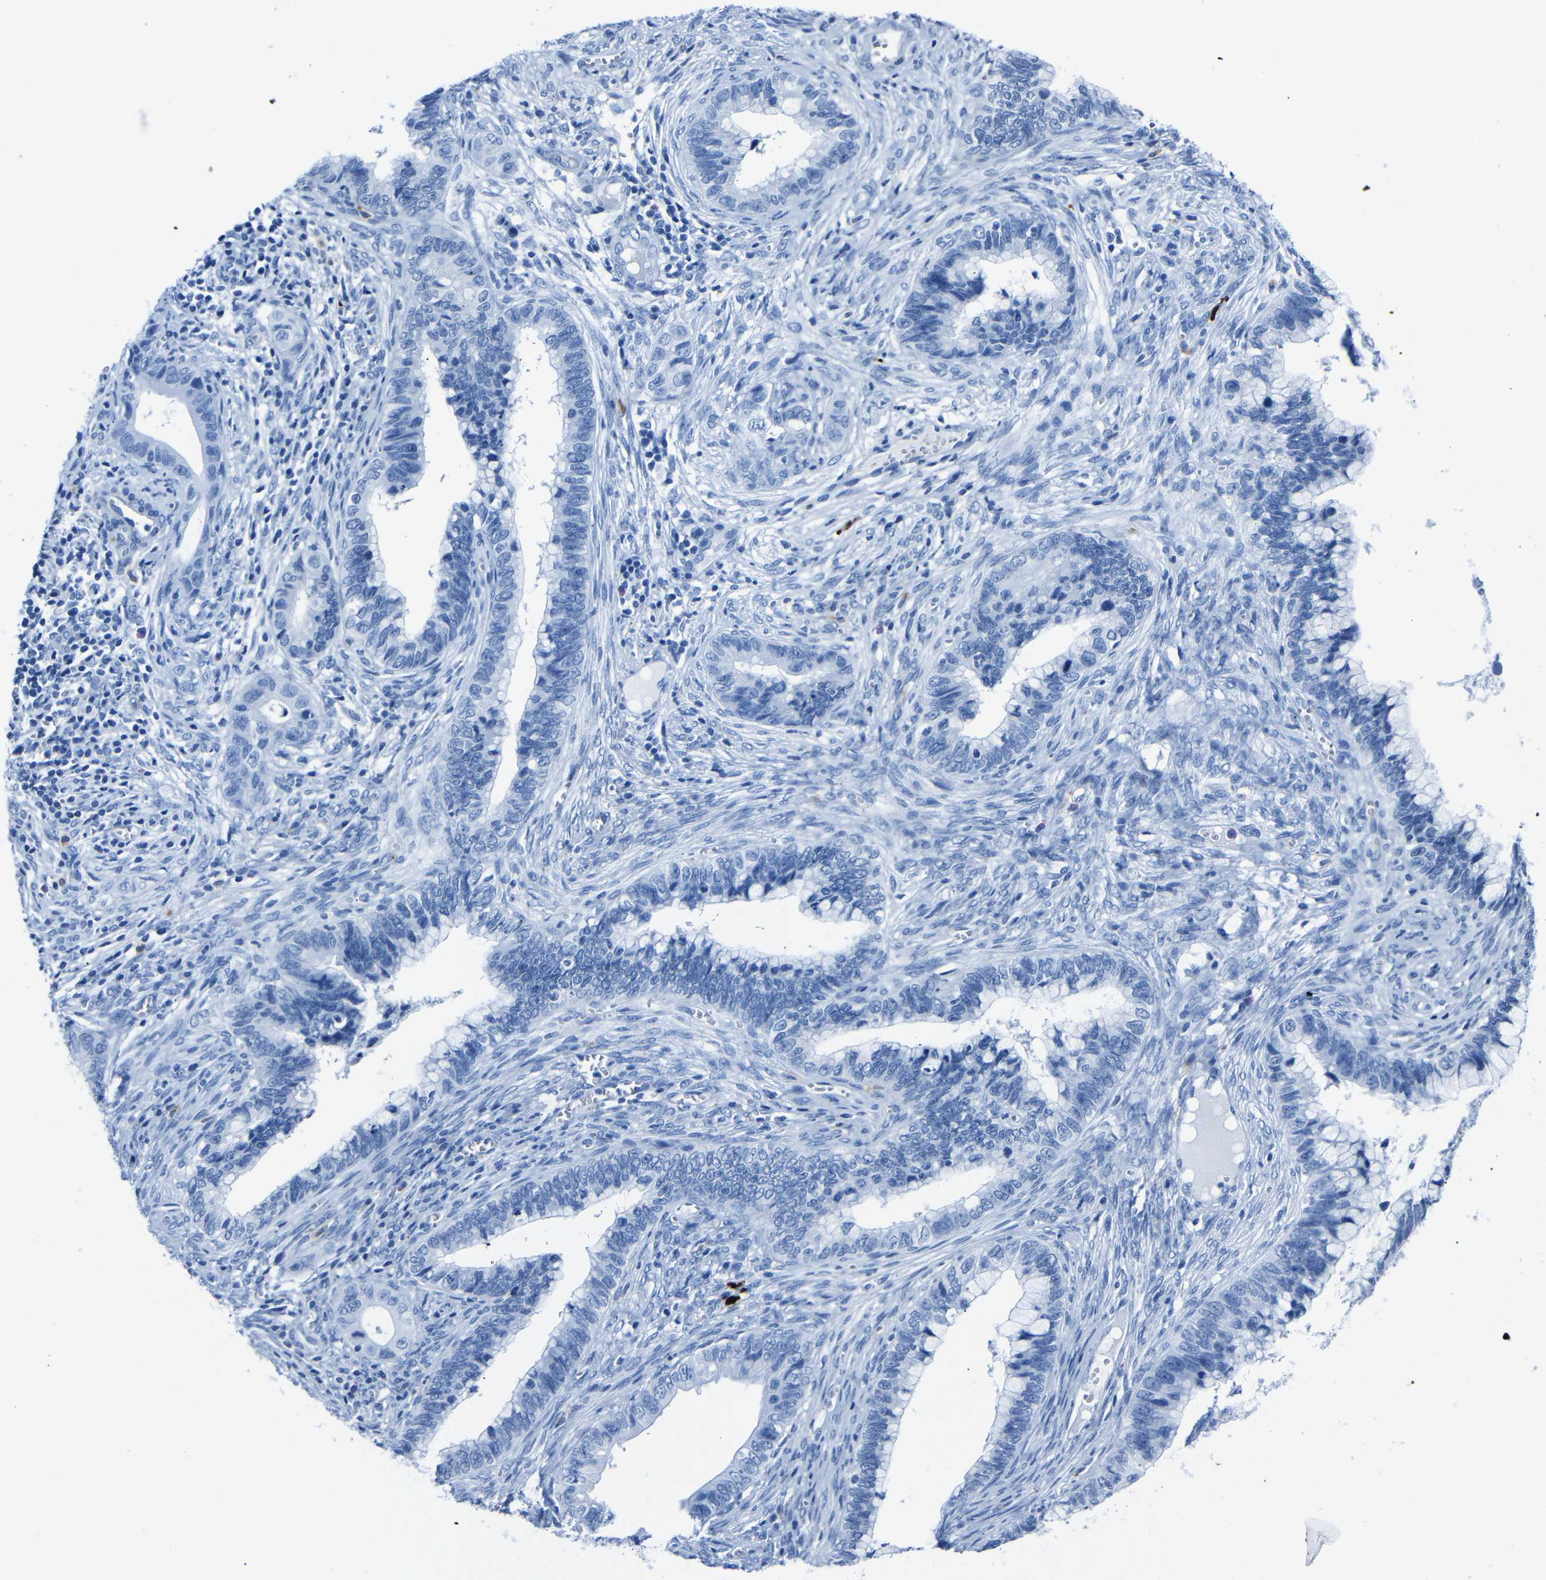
{"staining": {"intensity": "negative", "quantity": "none", "location": "none"}, "tissue": "cervical cancer", "cell_type": "Tumor cells", "image_type": "cancer", "snomed": [{"axis": "morphology", "description": "Adenocarcinoma, NOS"}, {"axis": "topography", "description": "Cervix"}], "caption": "Cervical adenocarcinoma was stained to show a protein in brown. There is no significant expression in tumor cells. (Stains: DAB (3,3'-diaminobenzidine) immunohistochemistry with hematoxylin counter stain, Microscopy: brightfield microscopy at high magnification).", "gene": "CLDN11", "patient": {"sex": "female", "age": 44}}